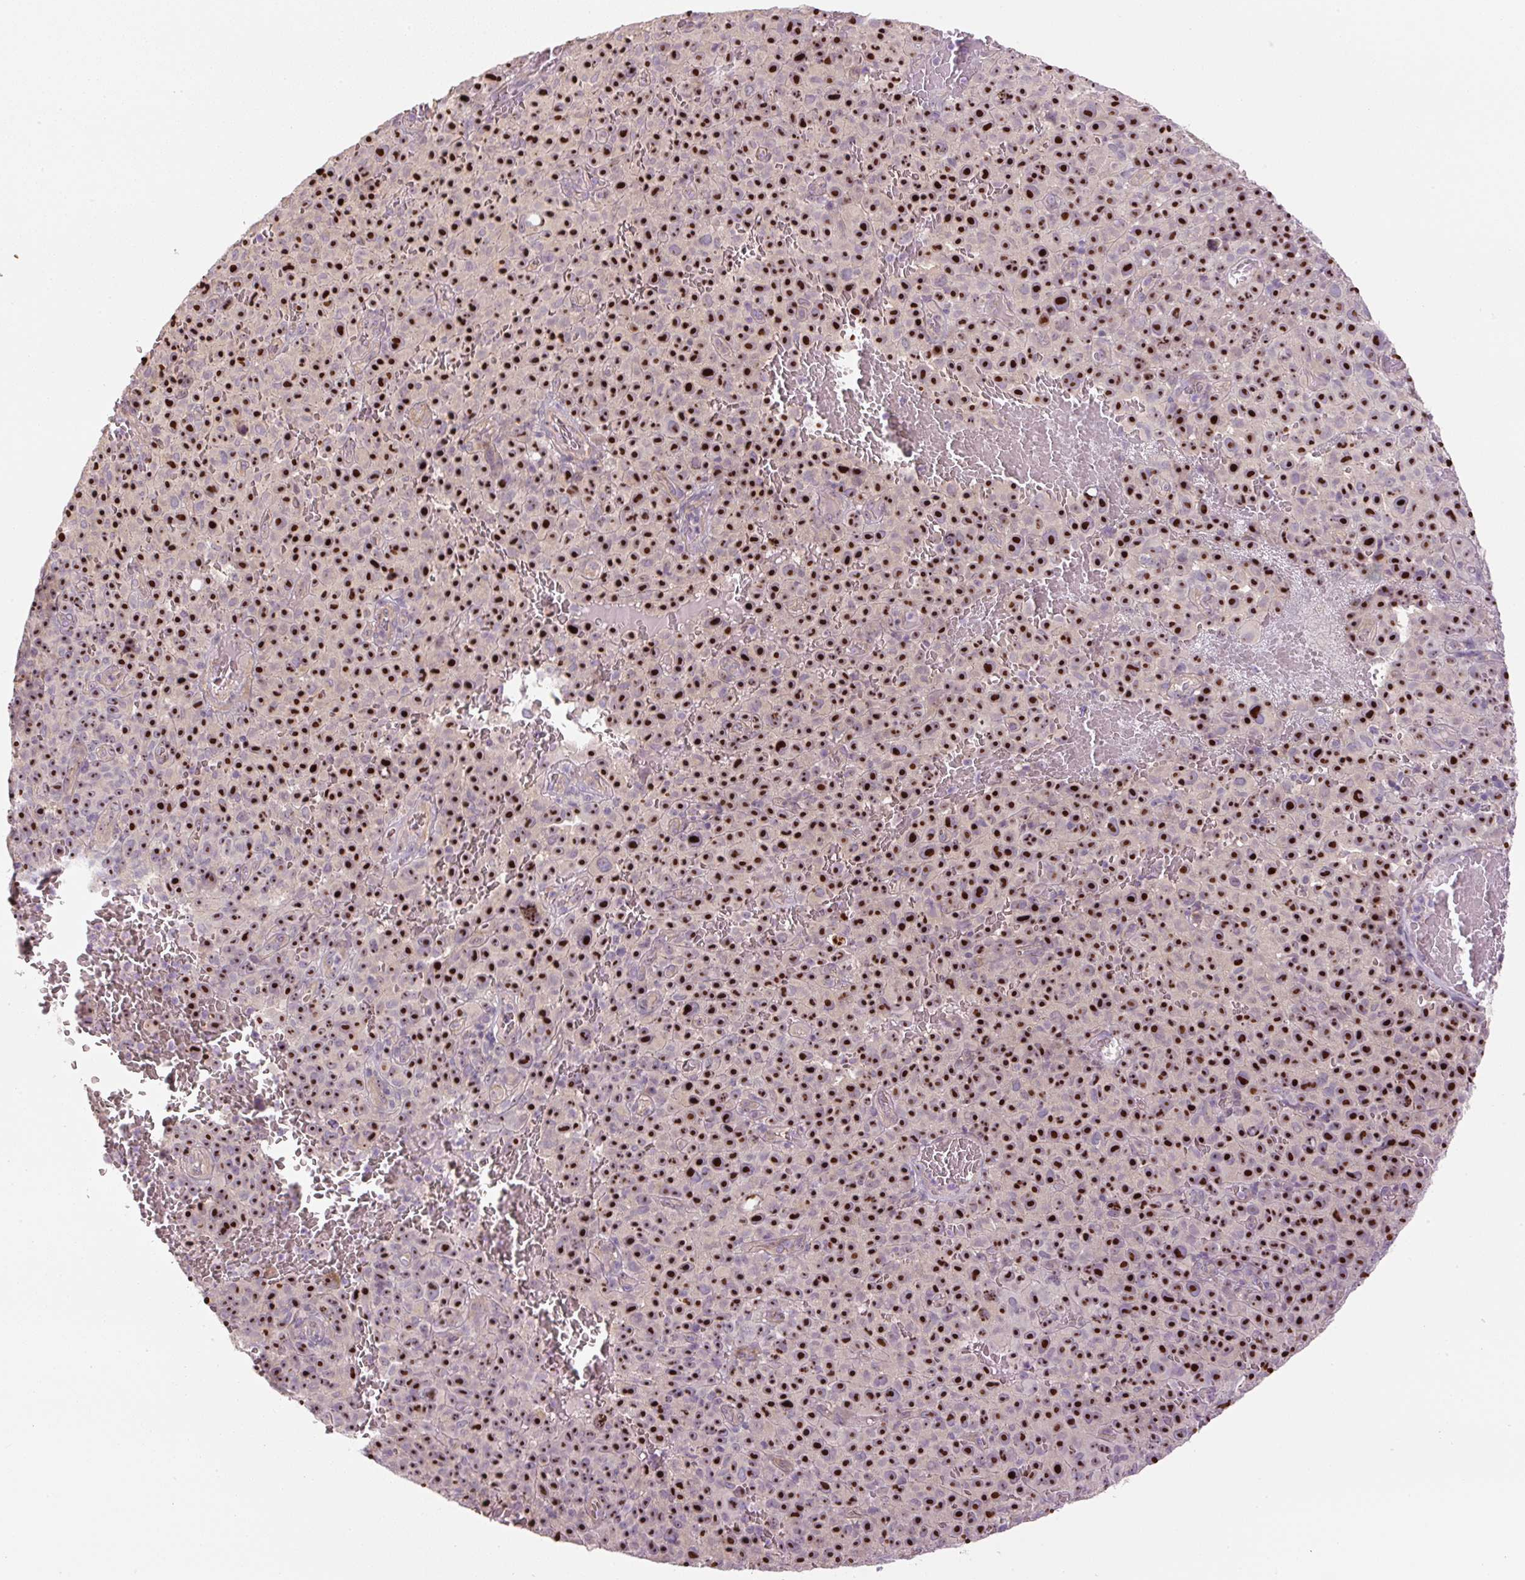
{"staining": {"intensity": "strong", "quantity": ">75%", "location": "nuclear"}, "tissue": "melanoma", "cell_type": "Tumor cells", "image_type": "cancer", "snomed": [{"axis": "morphology", "description": "Malignant melanoma, NOS"}, {"axis": "topography", "description": "Skin"}], "caption": "Immunohistochemistry (IHC) (DAB (3,3'-diaminobenzidine)) staining of malignant melanoma displays strong nuclear protein expression in approximately >75% of tumor cells. Nuclei are stained in blue.", "gene": "TMEM151B", "patient": {"sex": "female", "age": 82}}